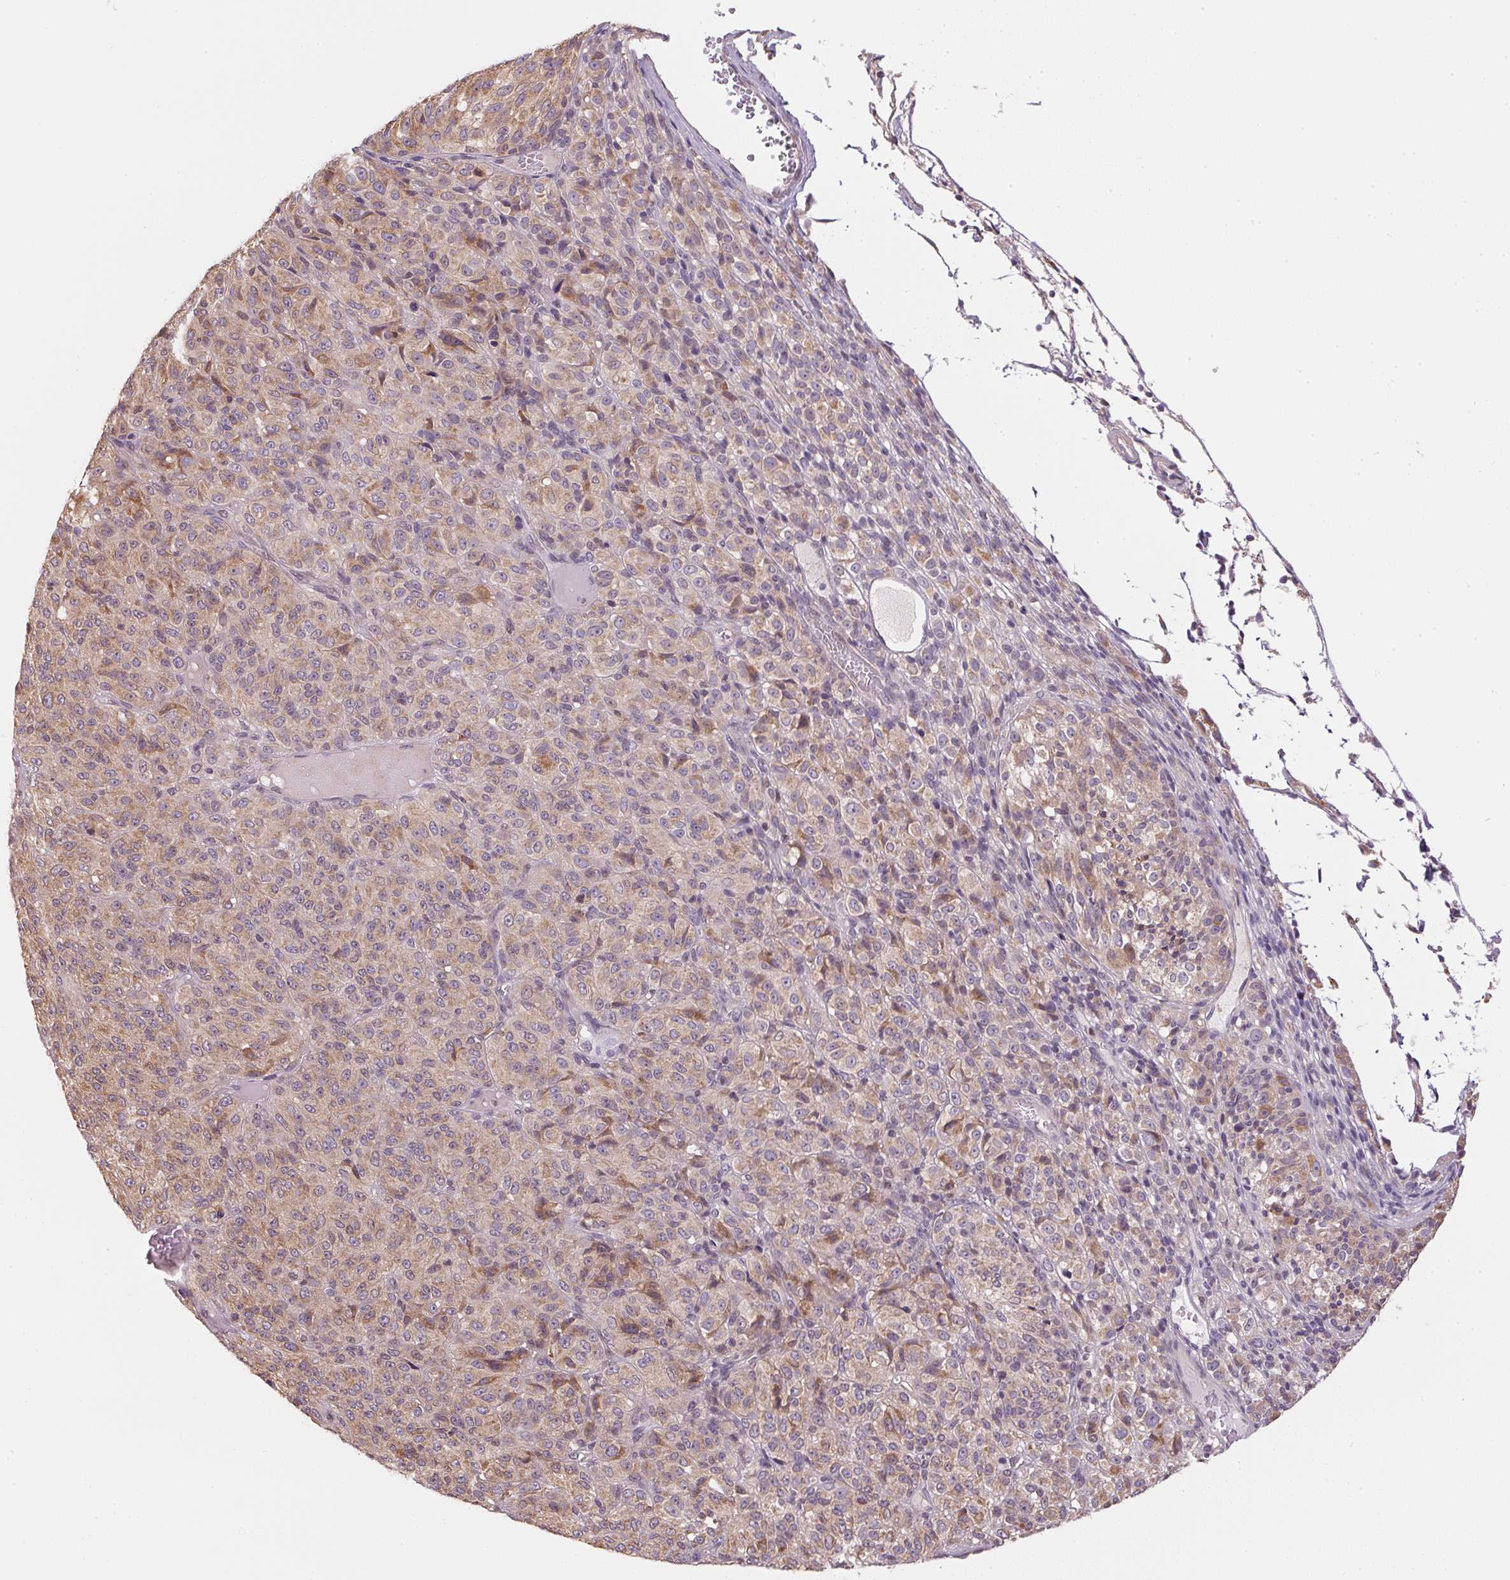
{"staining": {"intensity": "weak", "quantity": ">75%", "location": "cytoplasmic/membranous"}, "tissue": "melanoma", "cell_type": "Tumor cells", "image_type": "cancer", "snomed": [{"axis": "morphology", "description": "Malignant melanoma, Metastatic site"}, {"axis": "topography", "description": "Brain"}], "caption": "High-power microscopy captured an IHC image of melanoma, revealing weak cytoplasmic/membranous positivity in approximately >75% of tumor cells.", "gene": "SC5D", "patient": {"sex": "female", "age": 56}}